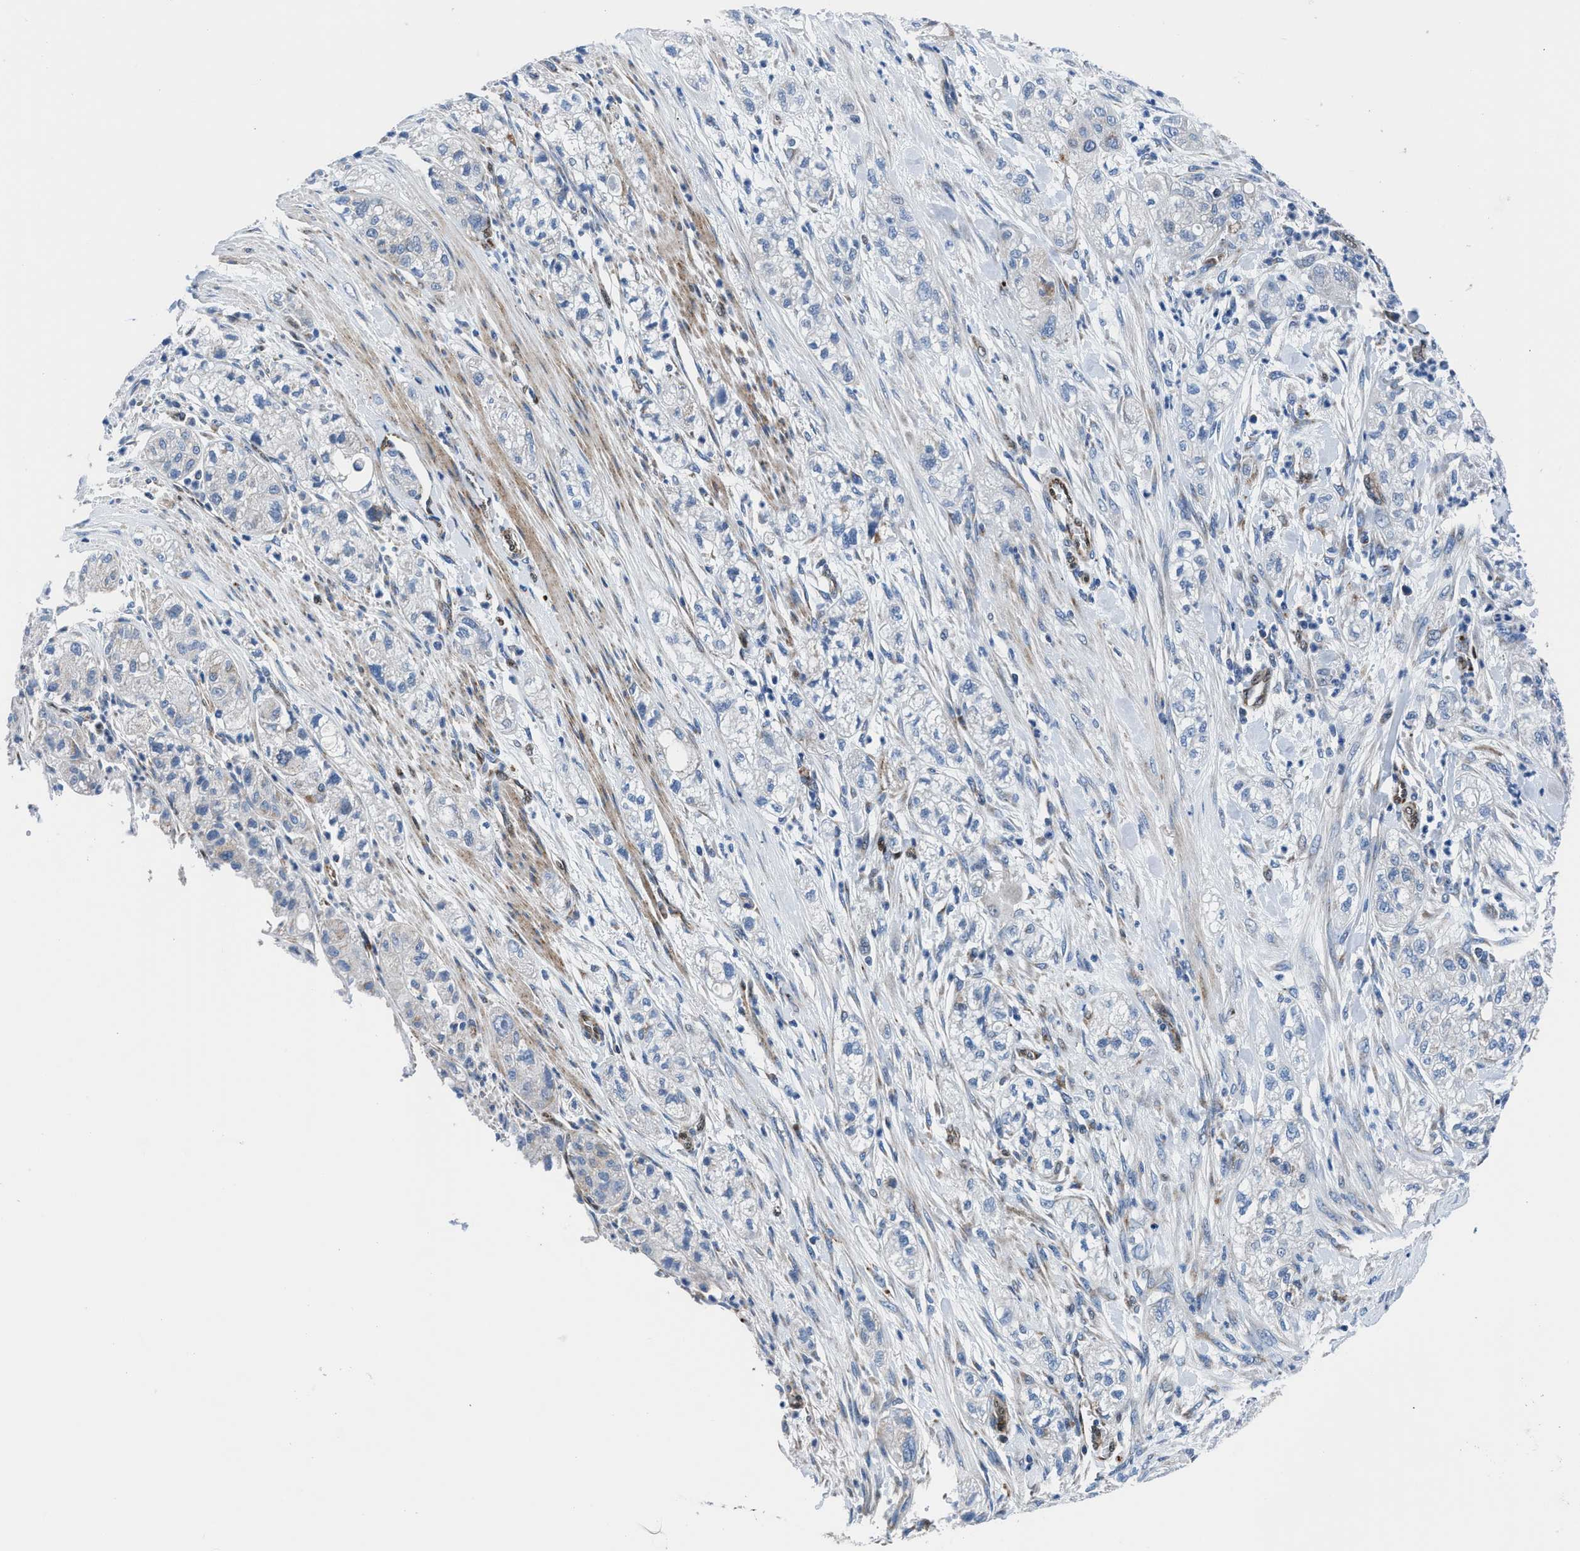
{"staining": {"intensity": "negative", "quantity": "none", "location": "none"}, "tissue": "pancreatic cancer", "cell_type": "Tumor cells", "image_type": "cancer", "snomed": [{"axis": "morphology", "description": "Adenocarcinoma, NOS"}, {"axis": "topography", "description": "Pancreas"}], "caption": "This image is of pancreatic cancer (adenocarcinoma) stained with IHC to label a protein in brown with the nuclei are counter-stained blue. There is no staining in tumor cells.", "gene": "LMO2", "patient": {"sex": "female", "age": 78}}